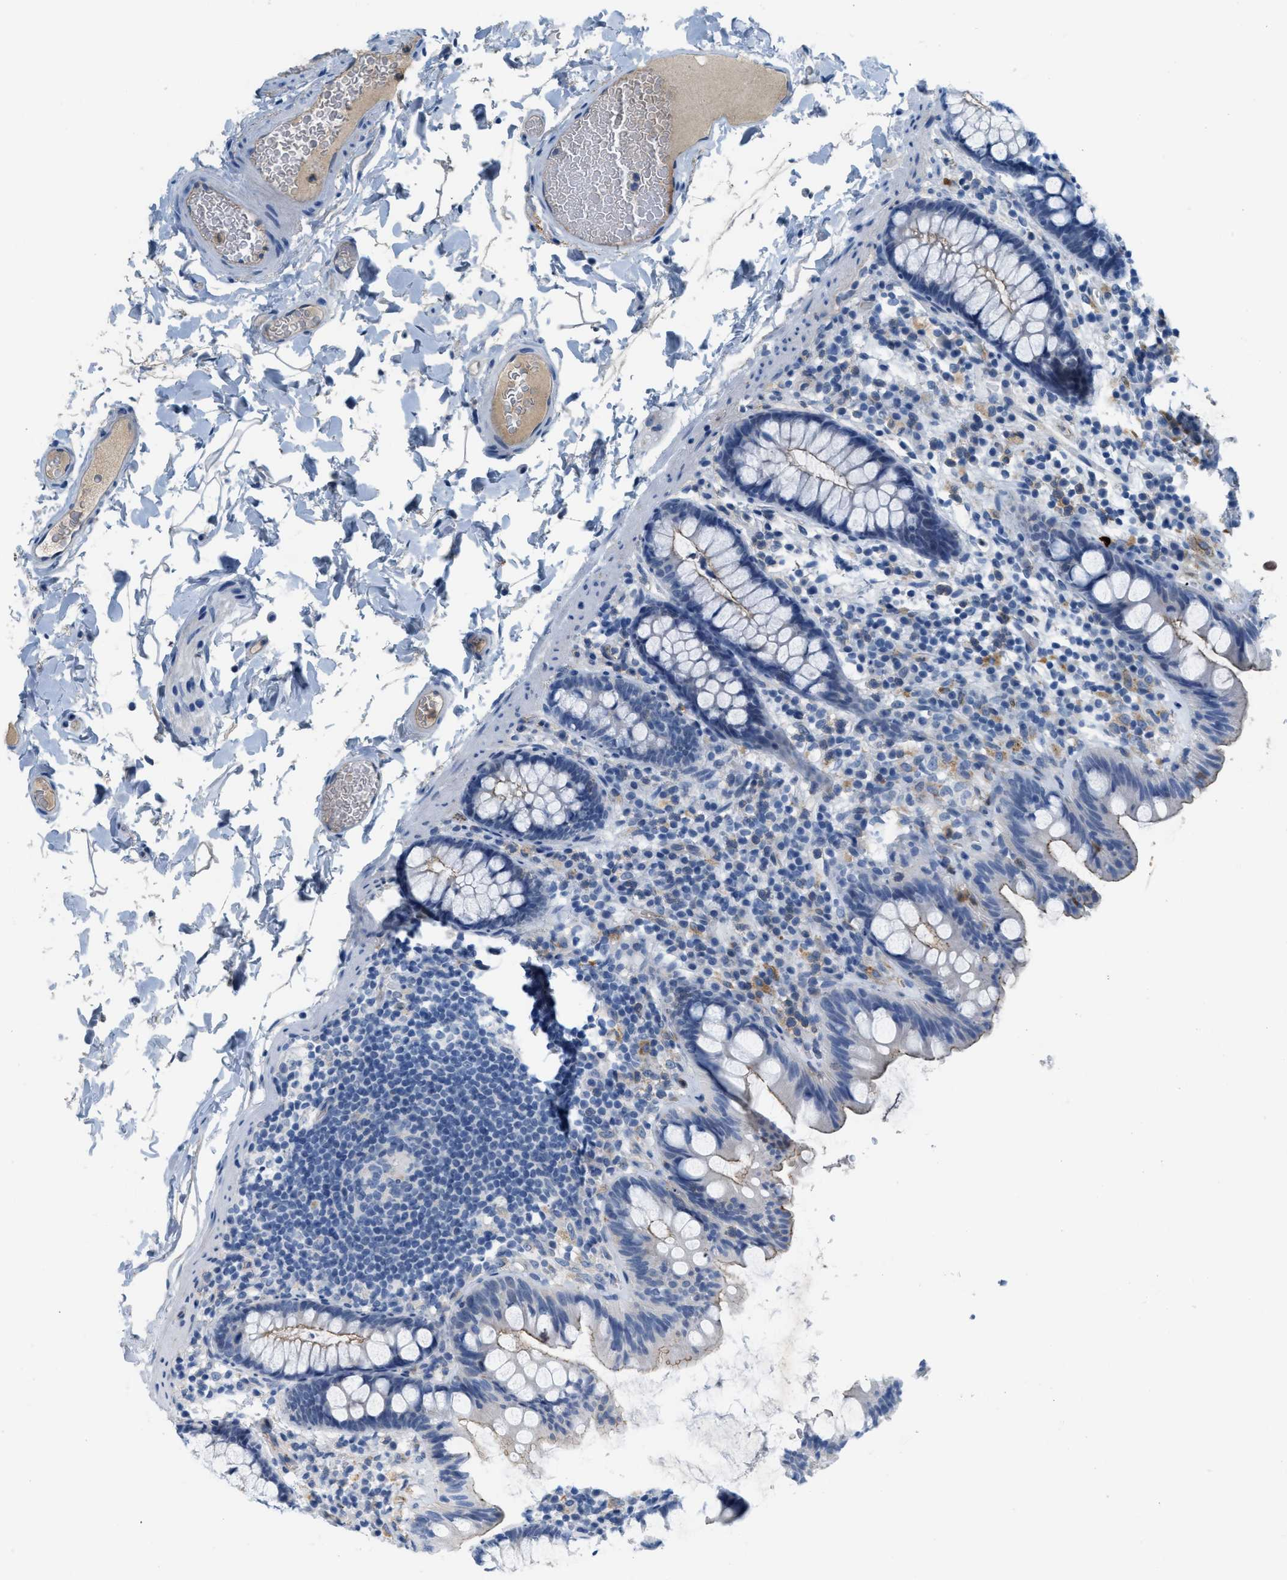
{"staining": {"intensity": "negative", "quantity": "none", "location": "none"}, "tissue": "colon", "cell_type": "Endothelial cells", "image_type": "normal", "snomed": [{"axis": "morphology", "description": "Normal tissue, NOS"}, {"axis": "topography", "description": "Colon"}], "caption": "A high-resolution image shows immunohistochemistry staining of benign colon, which demonstrates no significant positivity in endothelial cells. (Stains: DAB (3,3'-diaminobenzidine) immunohistochemistry with hematoxylin counter stain, Microscopy: brightfield microscopy at high magnification).", "gene": "CRB3", "patient": {"sex": "female", "age": 80}}